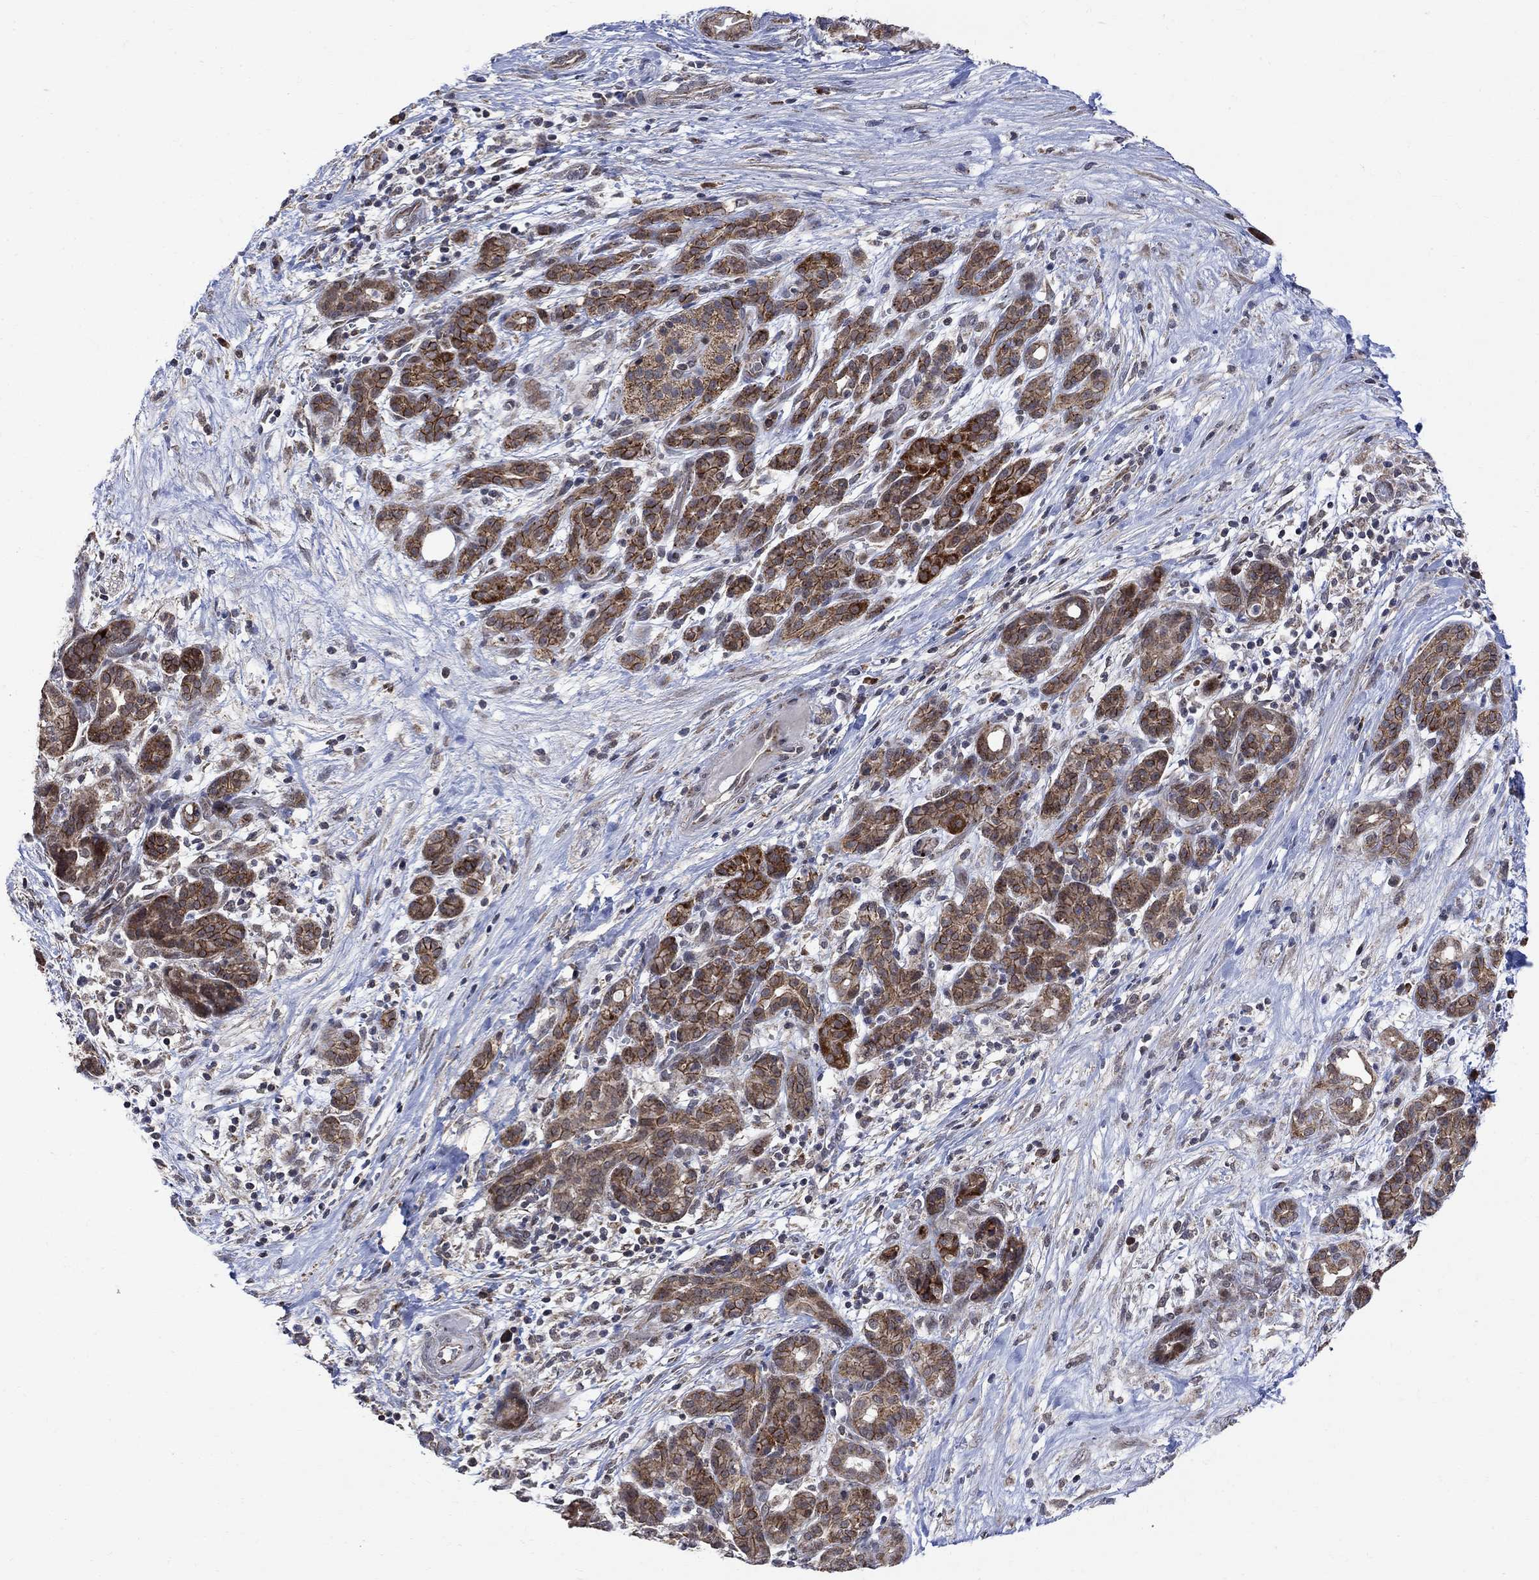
{"staining": {"intensity": "strong", "quantity": ">75%", "location": "cytoplasmic/membranous"}, "tissue": "pancreatic cancer", "cell_type": "Tumor cells", "image_type": "cancer", "snomed": [{"axis": "morphology", "description": "Adenocarcinoma, NOS"}, {"axis": "topography", "description": "Pancreas"}], "caption": "Immunohistochemical staining of adenocarcinoma (pancreatic) reveals high levels of strong cytoplasmic/membranous protein staining in about >75% of tumor cells. The protein is shown in brown color, while the nuclei are stained blue.", "gene": "ANKRA2", "patient": {"sex": "male", "age": 44}}